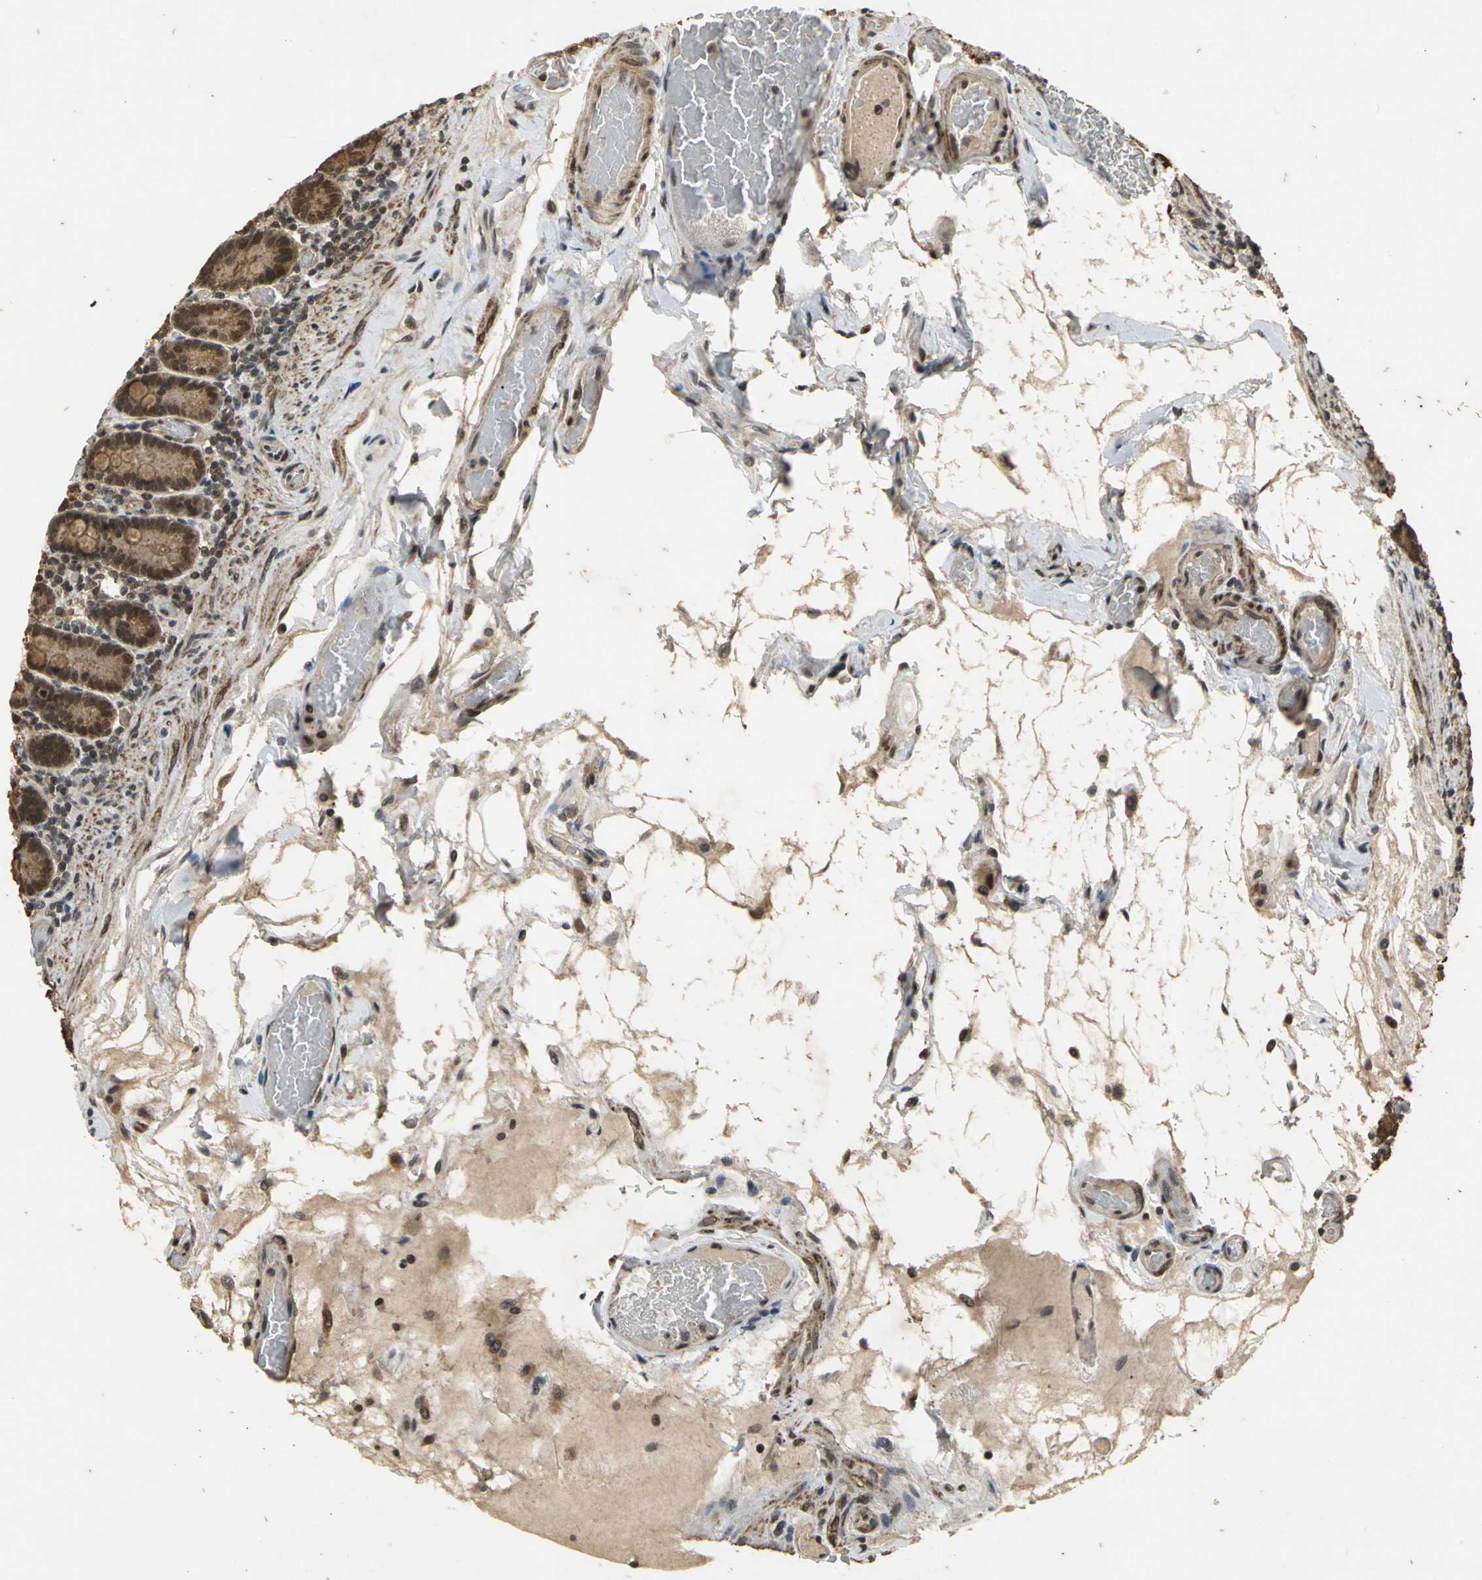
{"staining": {"intensity": "moderate", "quantity": ">75%", "location": "cytoplasmic/membranous"}, "tissue": "duodenum", "cell_type": "Glandular cells", "image_type": "normal", "snomed": [{"axis": "morphology", "description": "Normal tissue, NOS"}, {"axis": "topography", "description": "Duodenum"}], "caption": "Moderate cytoplasmic/membranous positivity for a protein is present in approximately >75% of glandular cells of normal duodenum using IHC.", "gene": "NOTCH3", "patient": {"sex": "female", "age": 53}}